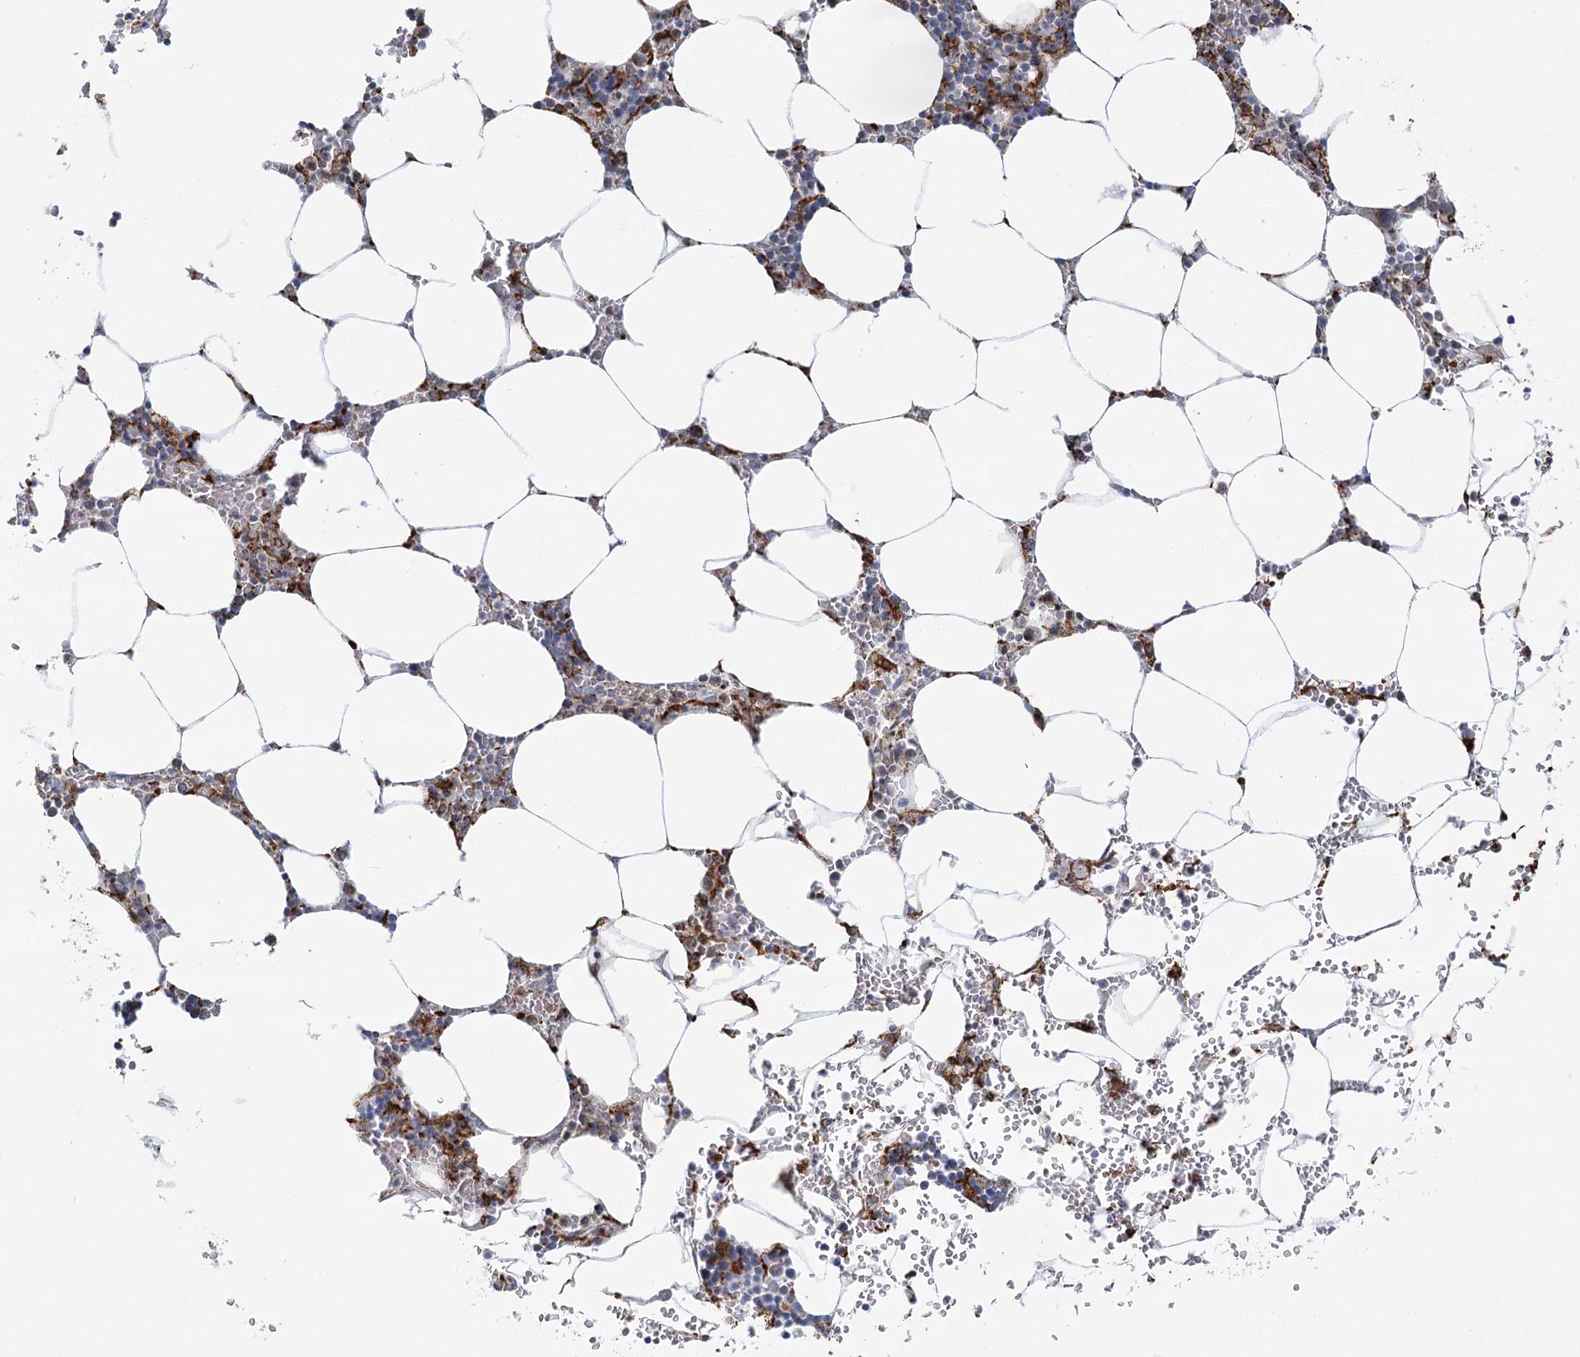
{"staining": {"intensity": "strong", "quantity": "<25%", "location": "cytoplasmic/membranous"}, "tissue": "bone marrow", "cell_type": "Hematopoietic cells", "image_type": "normal", "snomed": [{"axis": "morphology", "description": "Normal tissue, NOS"}, {"axis": "topography", "description": "Bone marrow"}], "caption": "IHC staining of normal bone marrow, which shows medium levels of strong cytoplasmic/membranous staining in about <25% of hematopoietic cells indicating strong cytoplasmic/membranous protein expression. The staining was performed using DAB (brown) for protein detection and nuclei were counterstained in hematoxylin (blue).", "gene": "TAS1R1", "patient": {"sex": "male", "age": 70}}